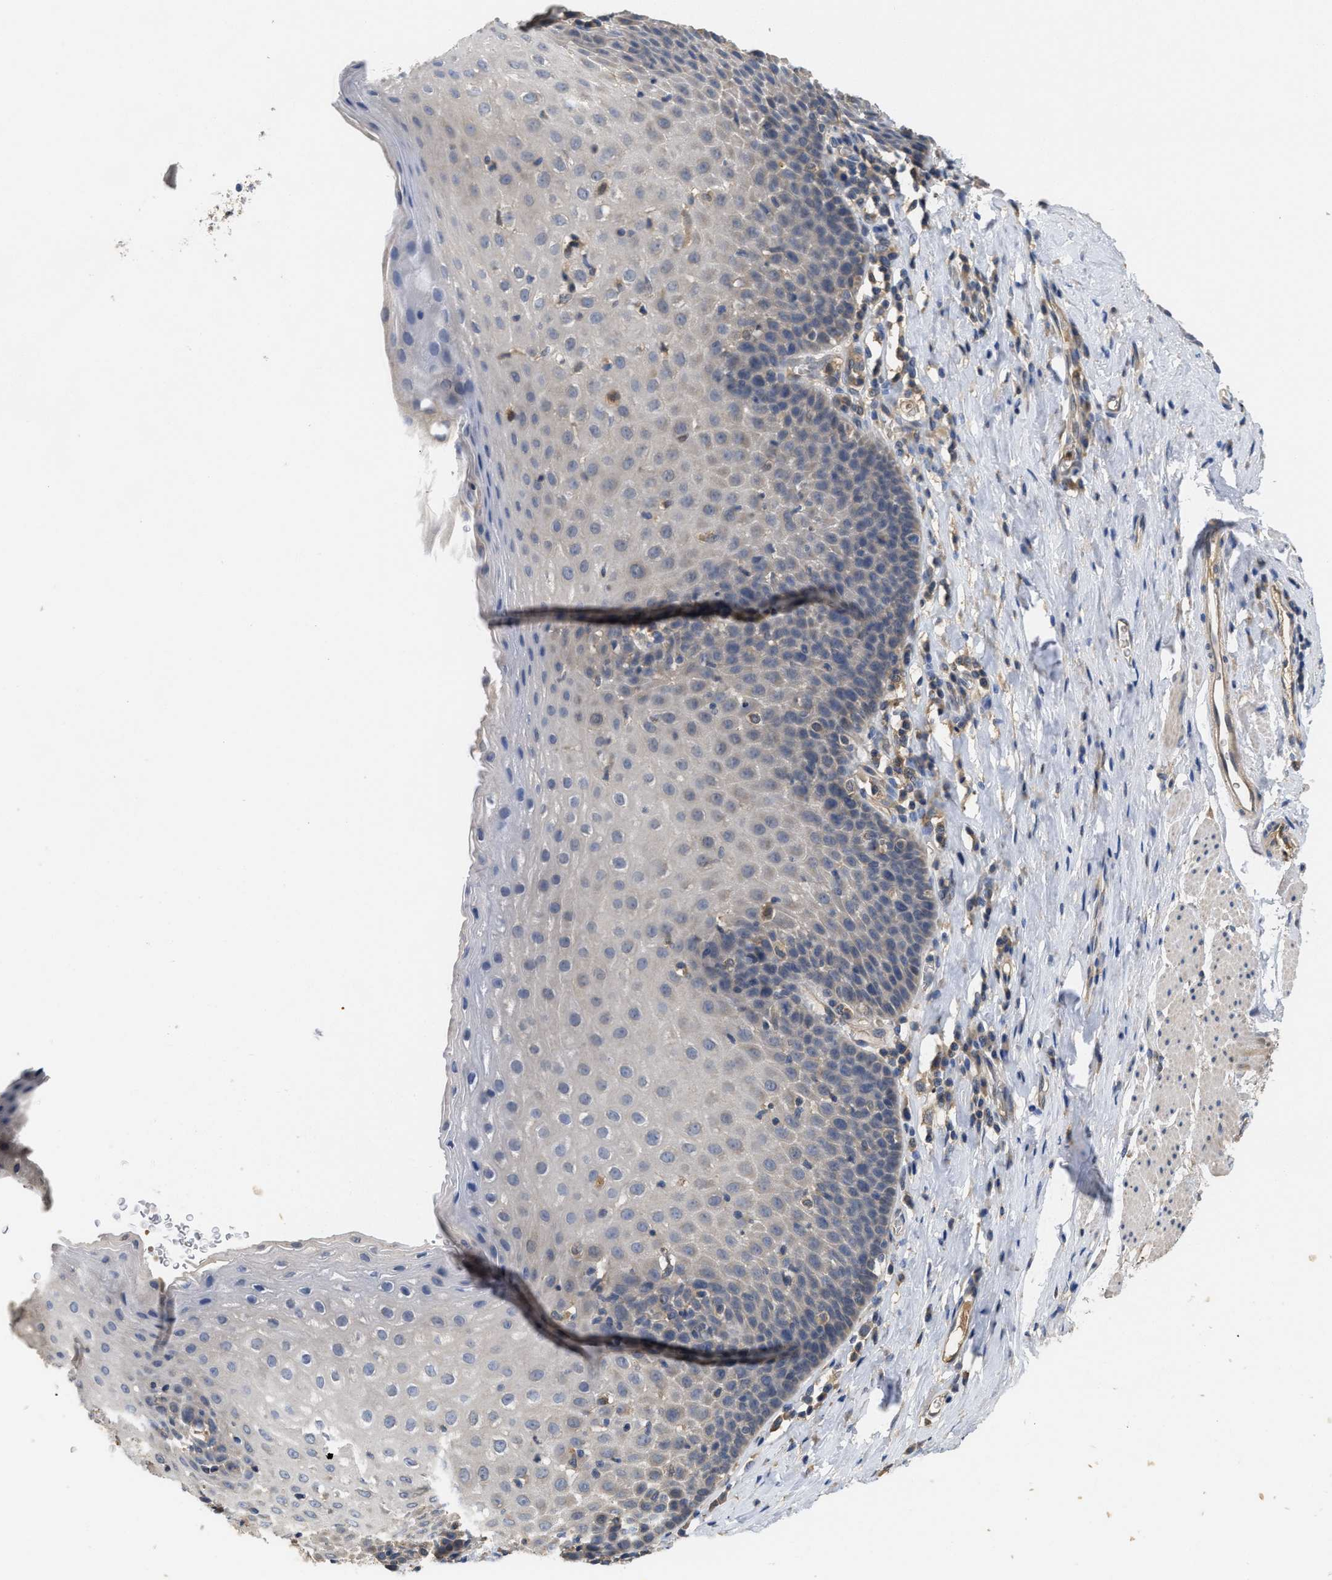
{"staining": {"intensity": "weak", "quantity": "25%-75%", "location": "cytoplasmic/membranous"}, "tissue": "esophagus", "cell_type": "Squamous epithelial cells", "image_type": "normal", "snomed": [{"axis": "morphology", "description": "Normal tissue, NOS"}, {"axis": "topography", "description": "Esophagus"}], "caption": "Esophagus stained with immunohistochemistry (IHC) displays weak cytoplasmic/membranous positivity in about 25%-75% of squamous epithelial cells.", "gene": "RNF216", "patient": {"sex": "female", "age": 61}}